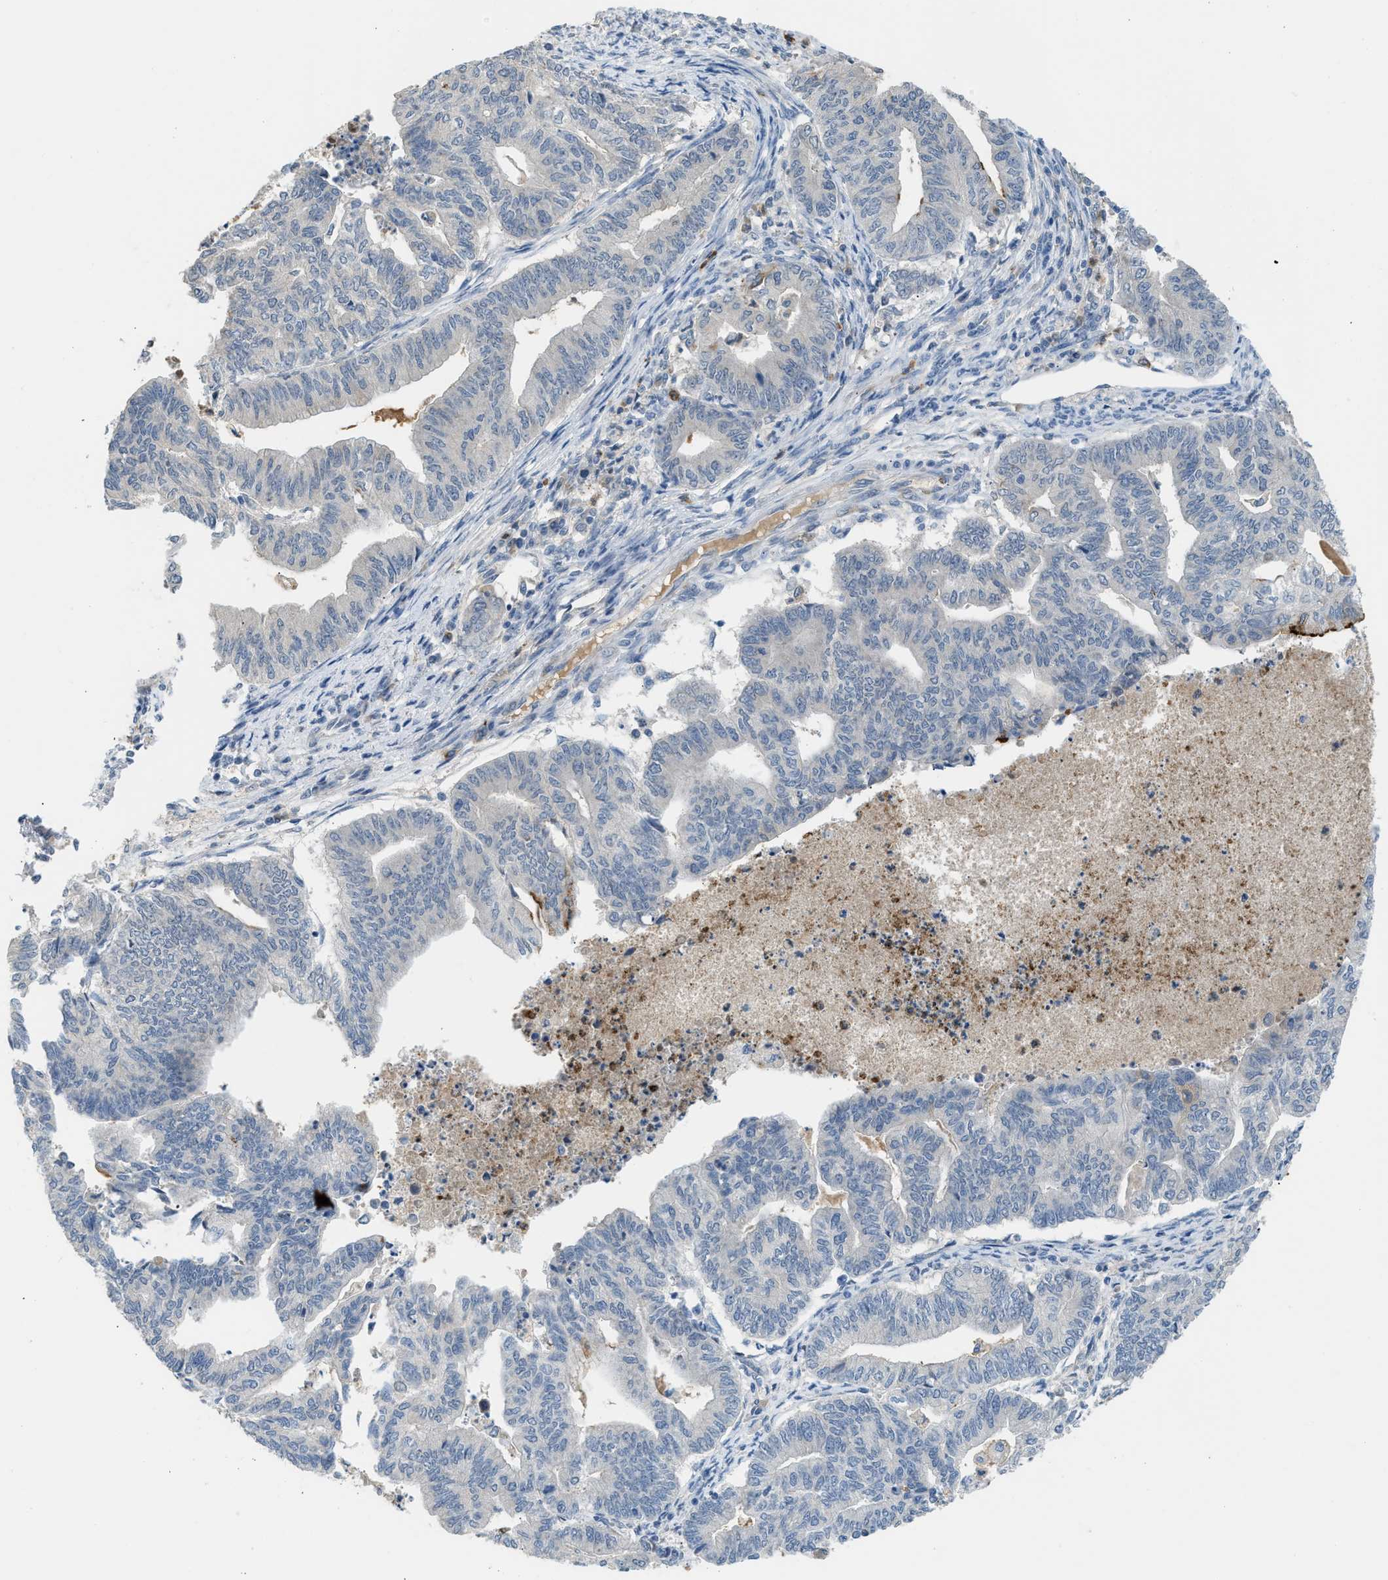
{"staining": {"intensity": "negative", "quantity": "none", "location": "none"}, "tissue": "endometrial cancer", "cell_type": "Tumor cells", "image_type": "cancer", "snomed": [{"axis": "morphology", "description": "Adenocarcinoma, NOS"}, {"axis": "topography", "description": "Endometrium"}], "caption": "Protein analysis of endometrial adenocarcinoma demonstrates no significant expression in tumor cells.", "gene": "RHBDF2", "patient": {"sex": "female", "age": 79}}